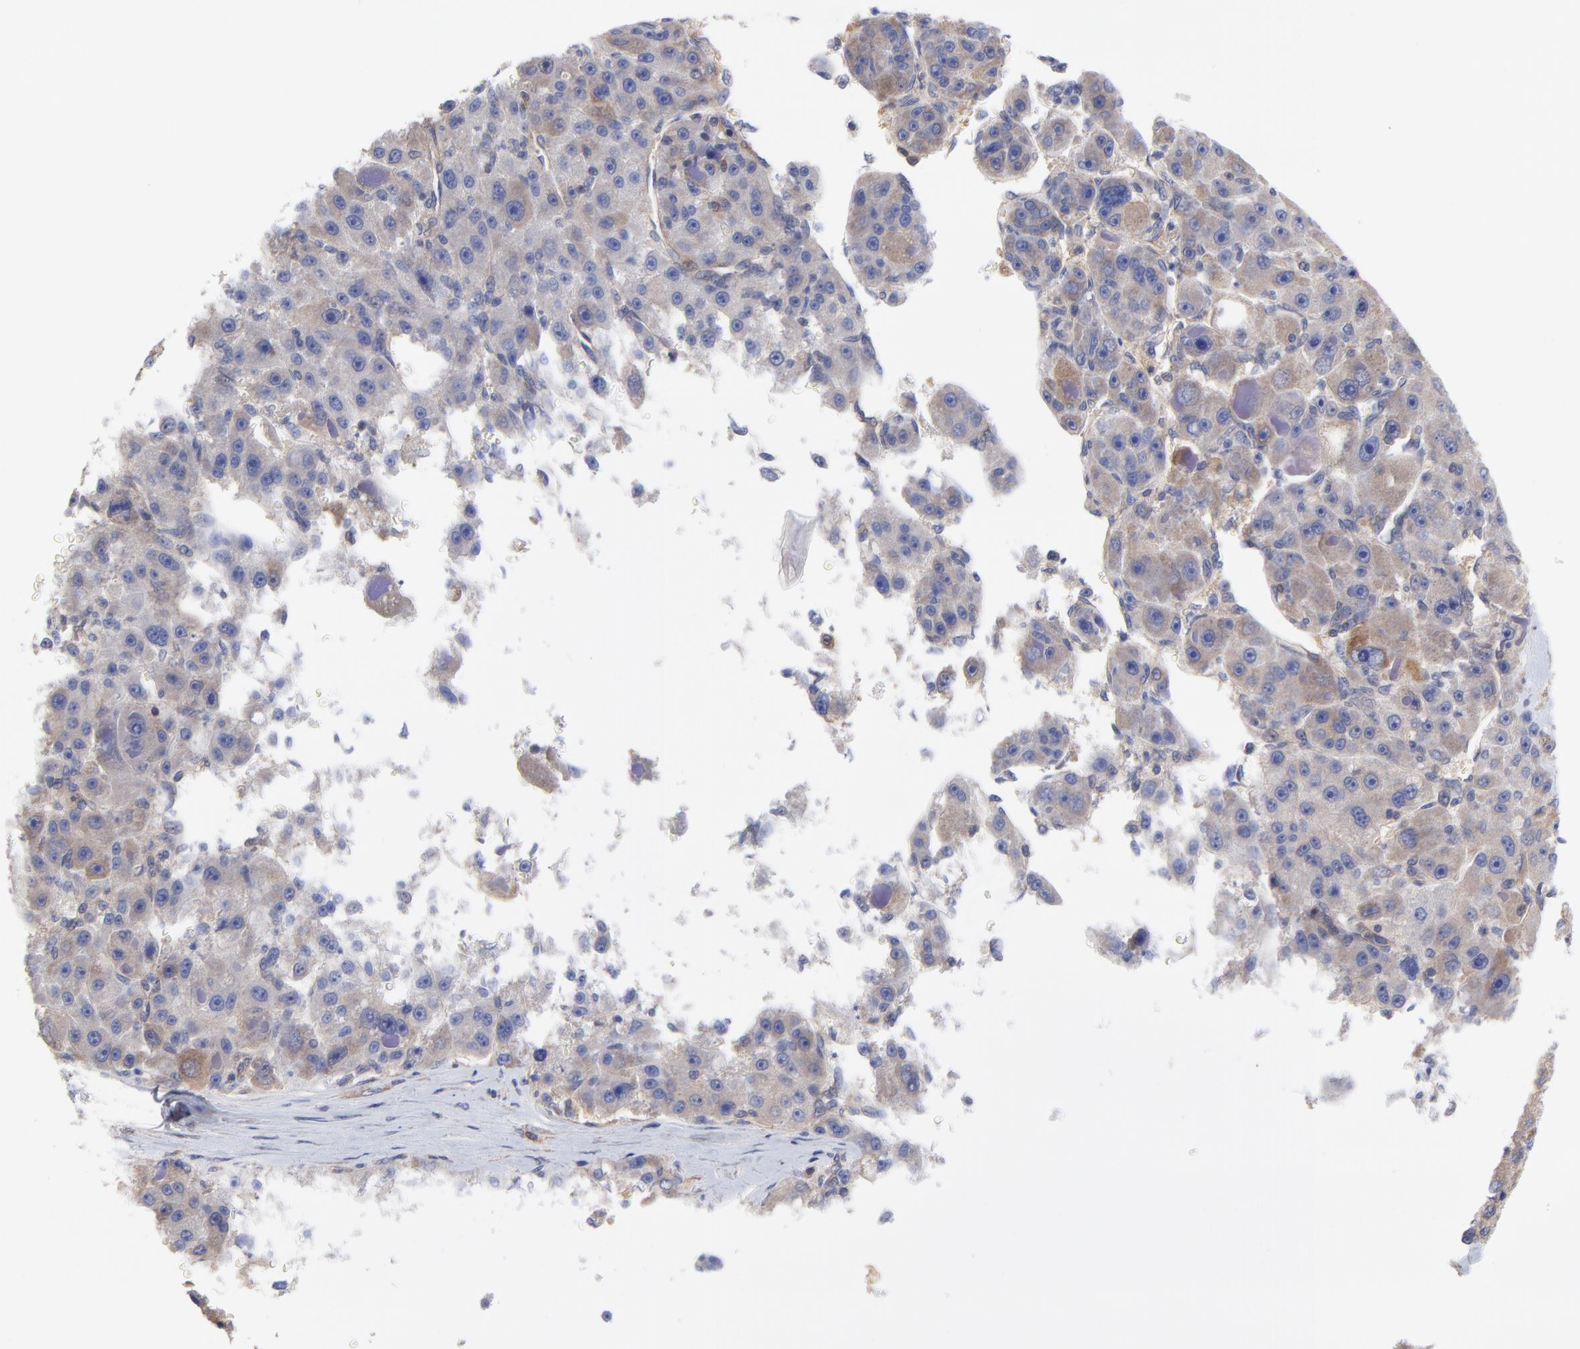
{"staining": {"intensity": "weak", "quantity": "25%-75%", "location": "cytoplasmic/membranous"}, "tissue": "liver cancer", "cell_type": "Tumor cells", "image_type": "cancer", "snomed": [{"axis": "morphology", "description": "Carcinoma, Hepatocellular, NOS"}, {"axis": "topography", "description": "Liver"}], "caption": "Immunohistochemical staining of liver cancer (hepatocellular carcinoma) shows low levels of weak cytoplasmic/membranous protein expression in approximately 25%-75% of tumor cells. The staining was performed using DAB, with brown indicating positive protein expression. Nuclei are stained blue with hematoxylin.", "gene": "PCMT1", "patient": {"sex": "male", "age": 76}}